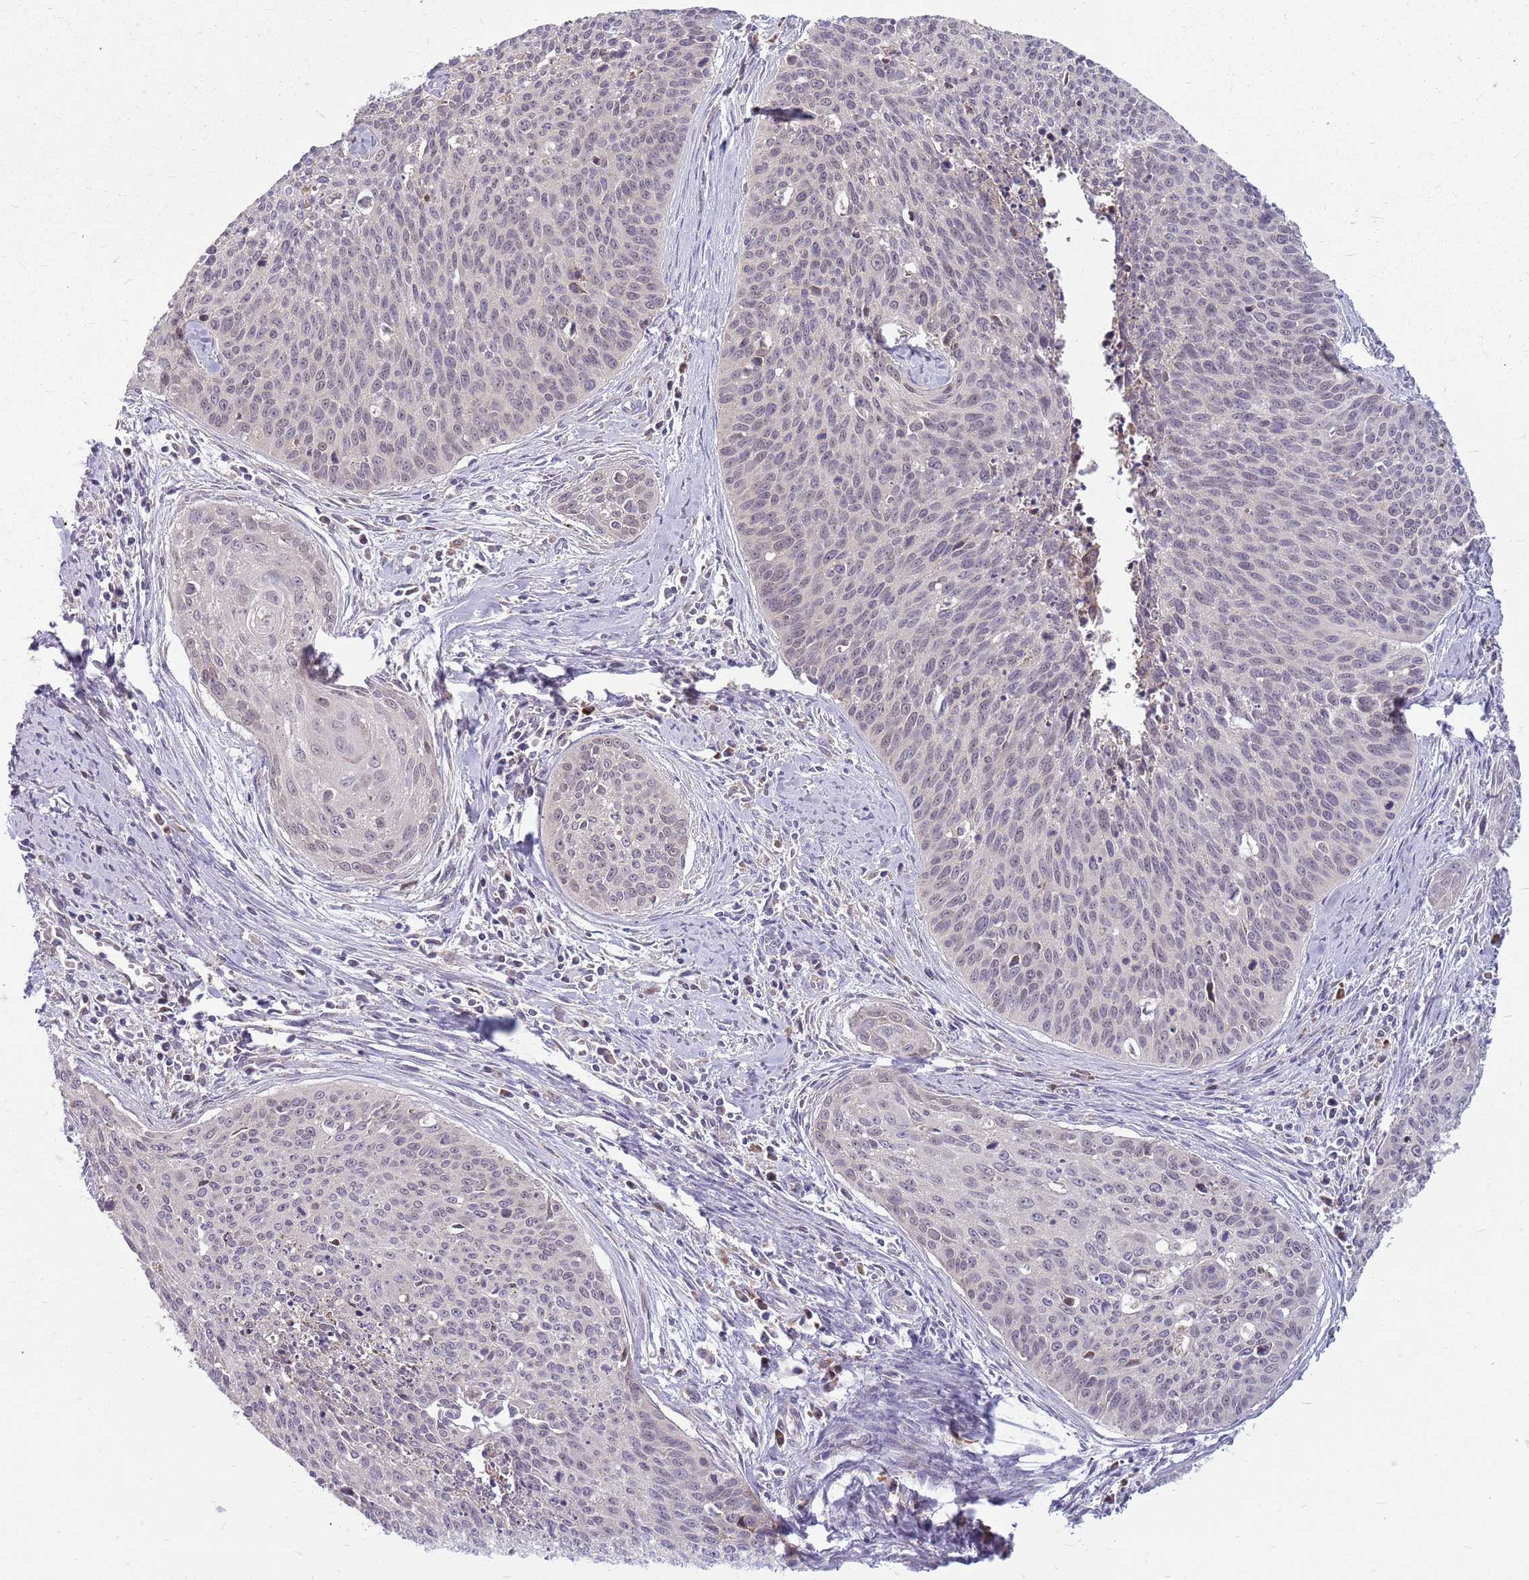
{"staining": {"intensity": "negative", "quantity": "none", "location": "none"}, "tissue": "cervical cancer", "cell_type": "Tumor cells", "image_type": "cancer", "snomed": [{"axis": "morphology", "description": "Squamous cell carcinoma, NOS"}, {"axis": "topography", "description": "Cervix"}], "caption": "Squamous cell carcinoma (cervical) stained for a protein using immunohistochemistry reveals no expression tumor cells.", "gene": "PPP1R27", "patient": {"sex": "female", "age": 55}}